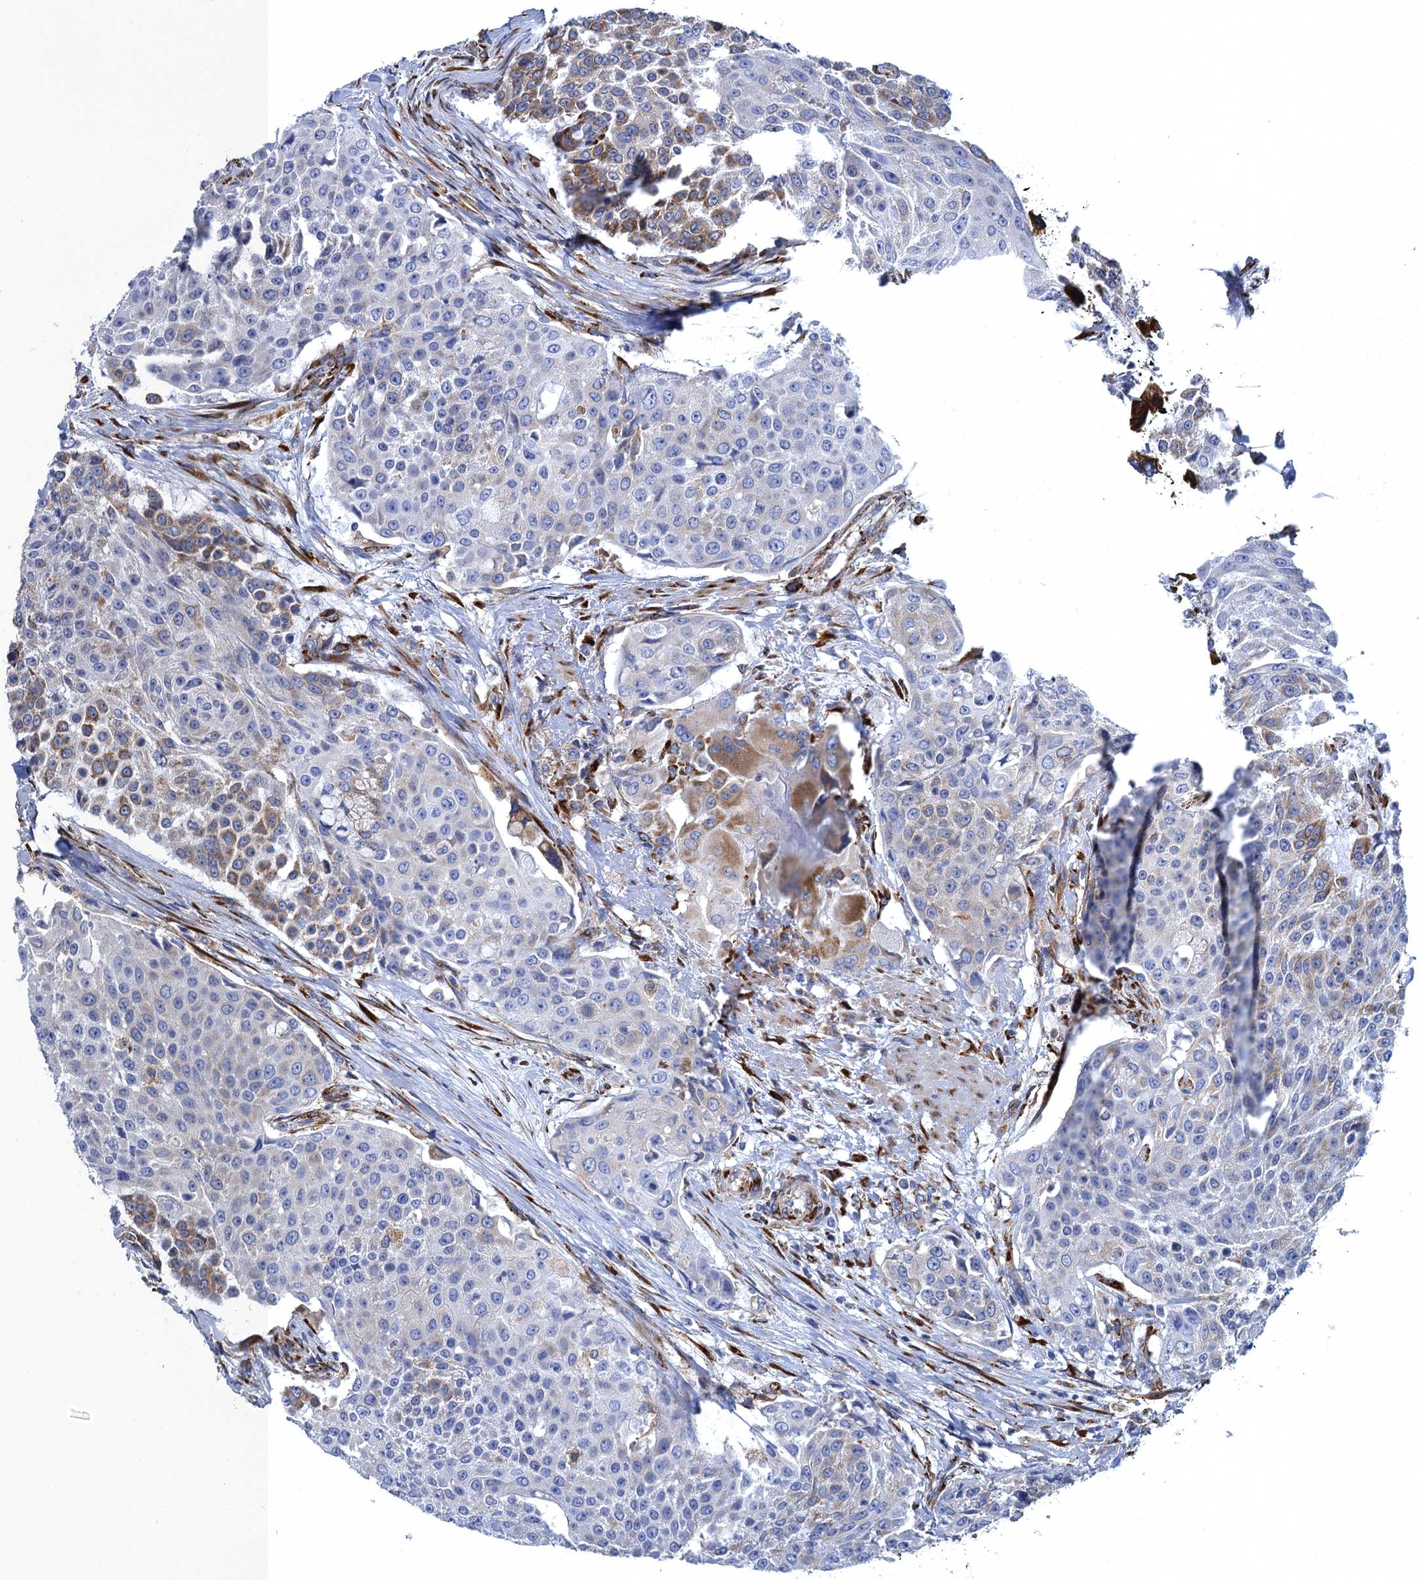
{"staining": {"intensity": "moderate", "quantity": "<25%", "location": "cytoplasmic/membranous"}, "tissue": "urothelial cancer", "cell_type": "Tumor cells", "image_type": "cancer", "snomed": [{"axis": "morphology", "description": "Urothelial carcinoma, High grade"}, {"axis": "topography", "description": "Urinary bladder"}], "caption": "Tumor cells display moderate cytoplasmic/membranous positivity in about <25% of cells in urothelial carcinoma (high-grade).", "gene": "POGLUT3", "patient": {"sex": "female", "age": 63}}